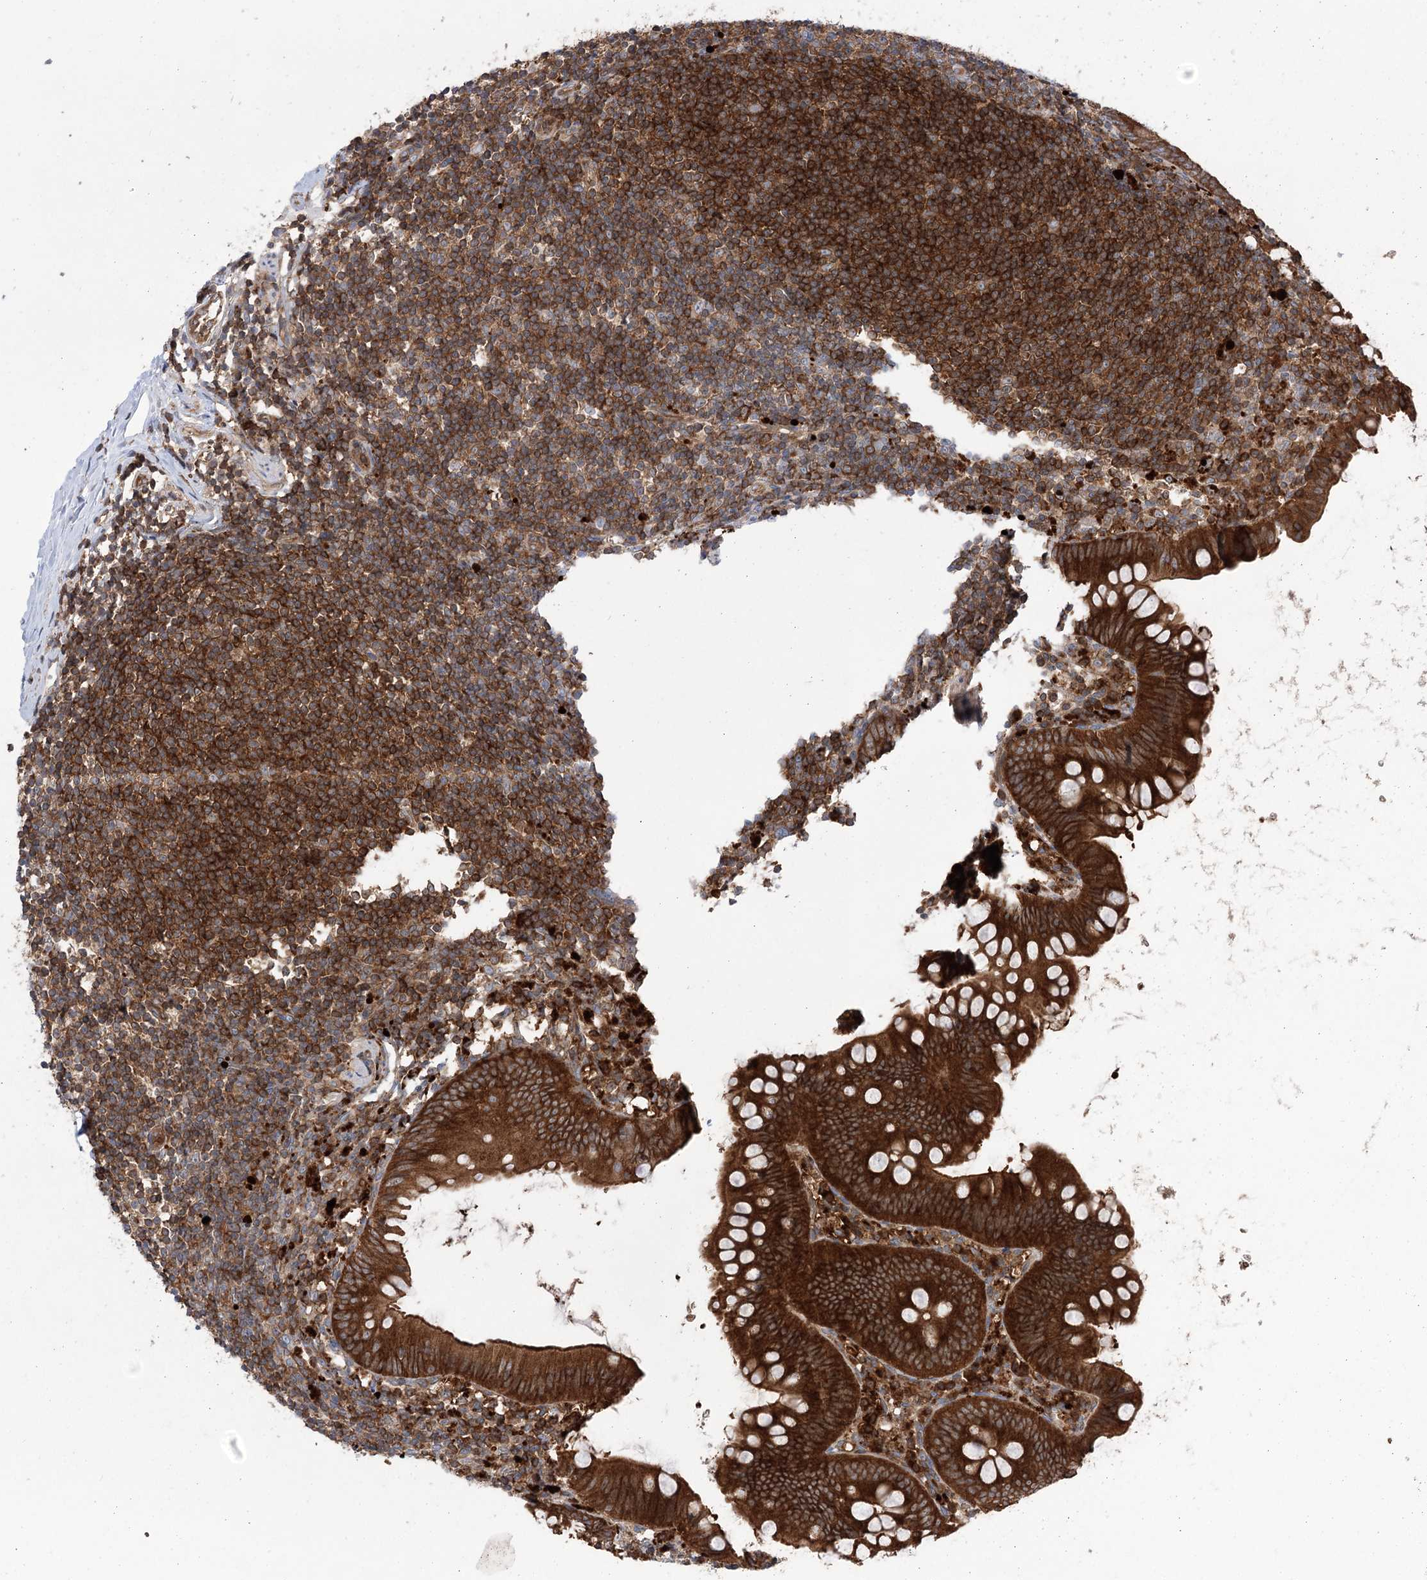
{"staining": {"intensity": "strong", "quantity": ">75%", "location": "cytoplasmic/membranous"}, "tissue": "appendix", "cell_type": "Glandular cells", "image_type": "normal", "snomed": [{"axis": "morphology", "description": "Normal tissue, NOS"}, {"axis": "topography", "description": "Appendix"}], "caption": "A photomicrograph of appendix stained for a protein reveals strong cytoplasmic/membranous brown staining in glandular cells. Immunohistochemistry stains the protein in brown and the nuclei are stained blue.", "gene": "VPS37B", "patient": {"sex": "female", "age": 62}}